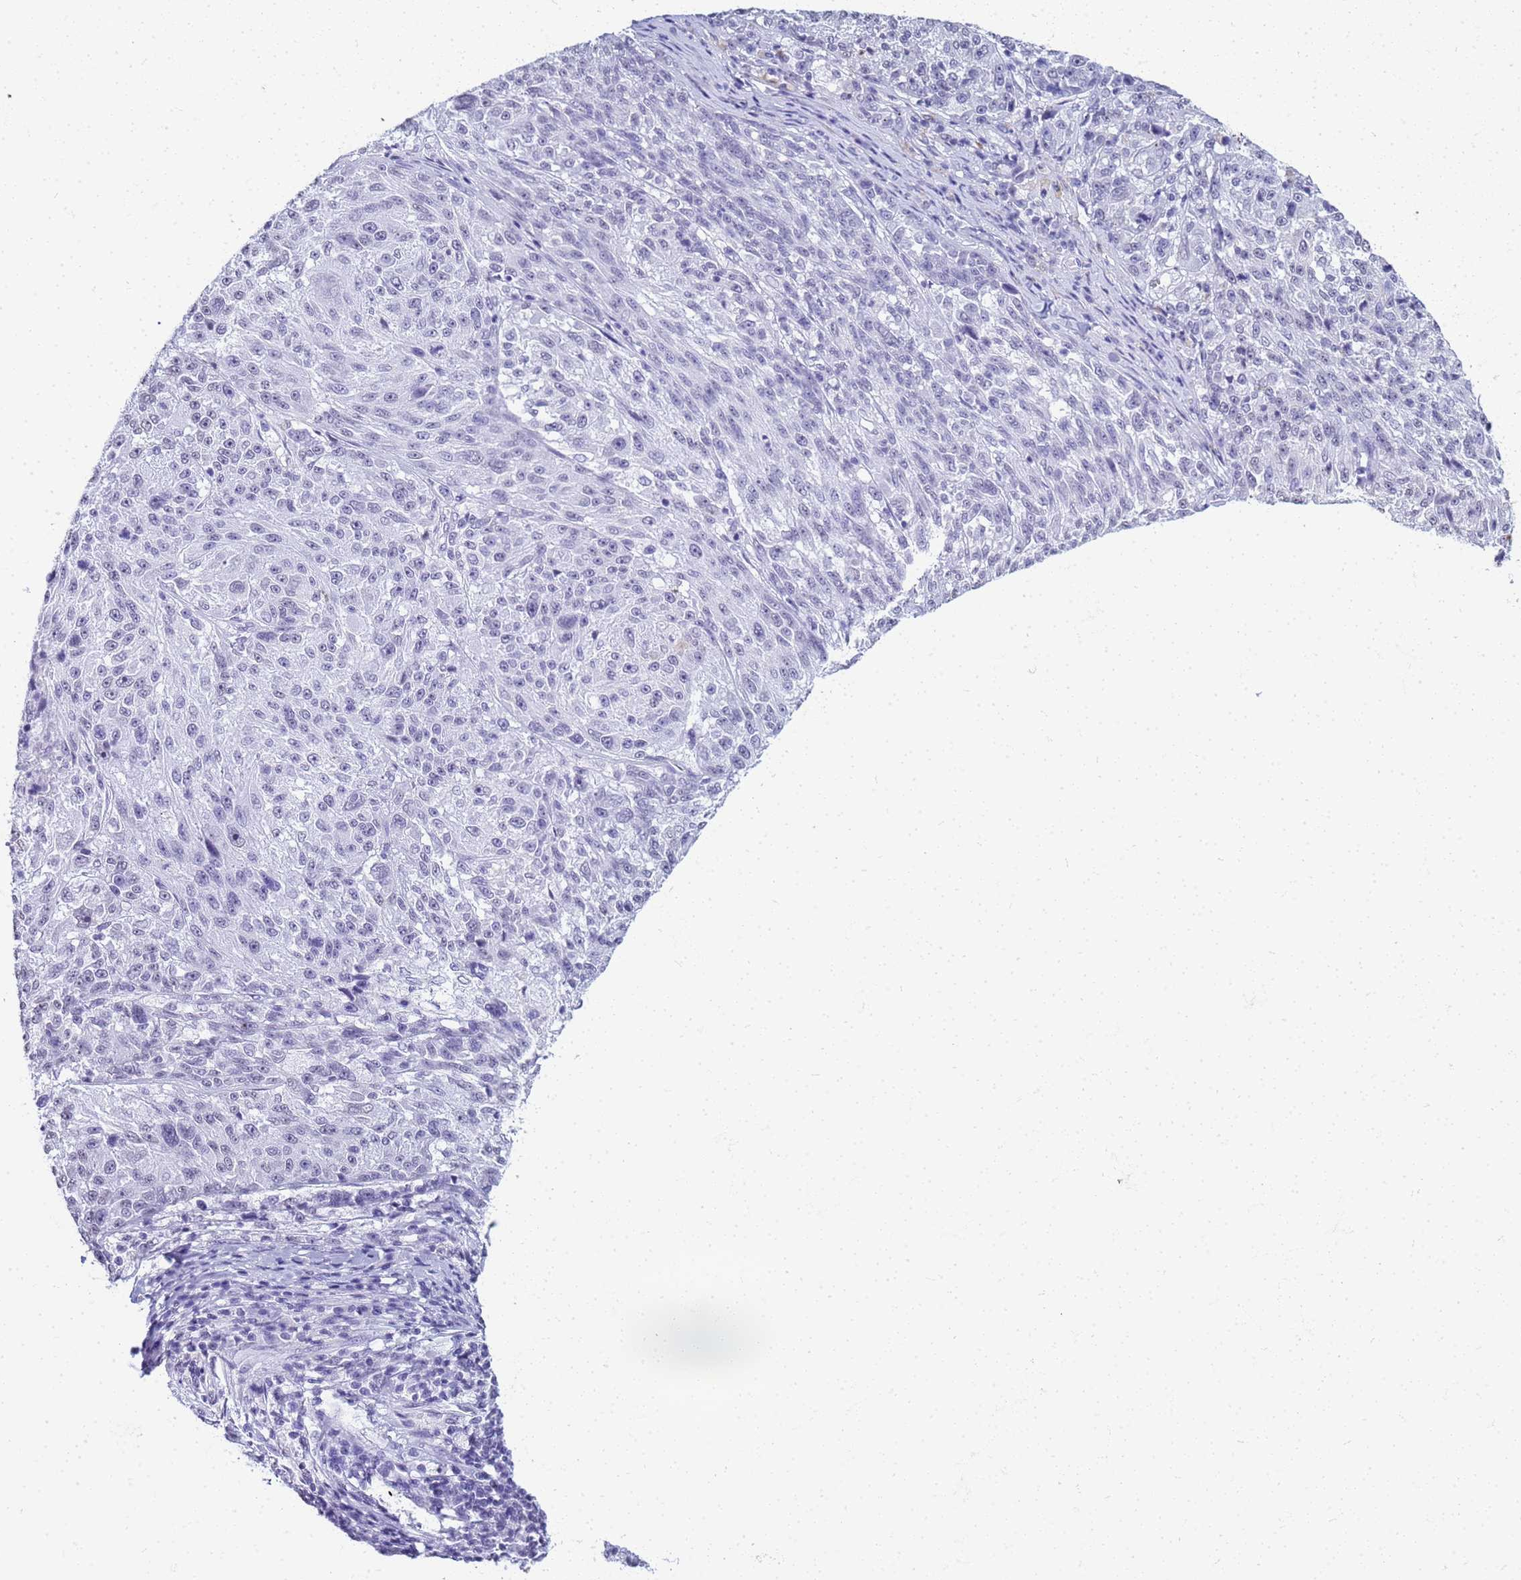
{"staining": {"intensity": "negative", "quantity": "none", "location": "none"}, "tissue": "melanoma", "cell_type": "Tumor cells", "image_type": "cancer", "snomed": [{"axis": "morphology", "description": "Malignant melanoma, NOS"}, {"axis": "topography", "description": "Skin"}], "caption": "This is an immunohistochemistry histopathology image of melanoma. There is no expression in tumor cells.", "gene": "SLC7A9", "patient": {"sex": "male", "age": 53}}